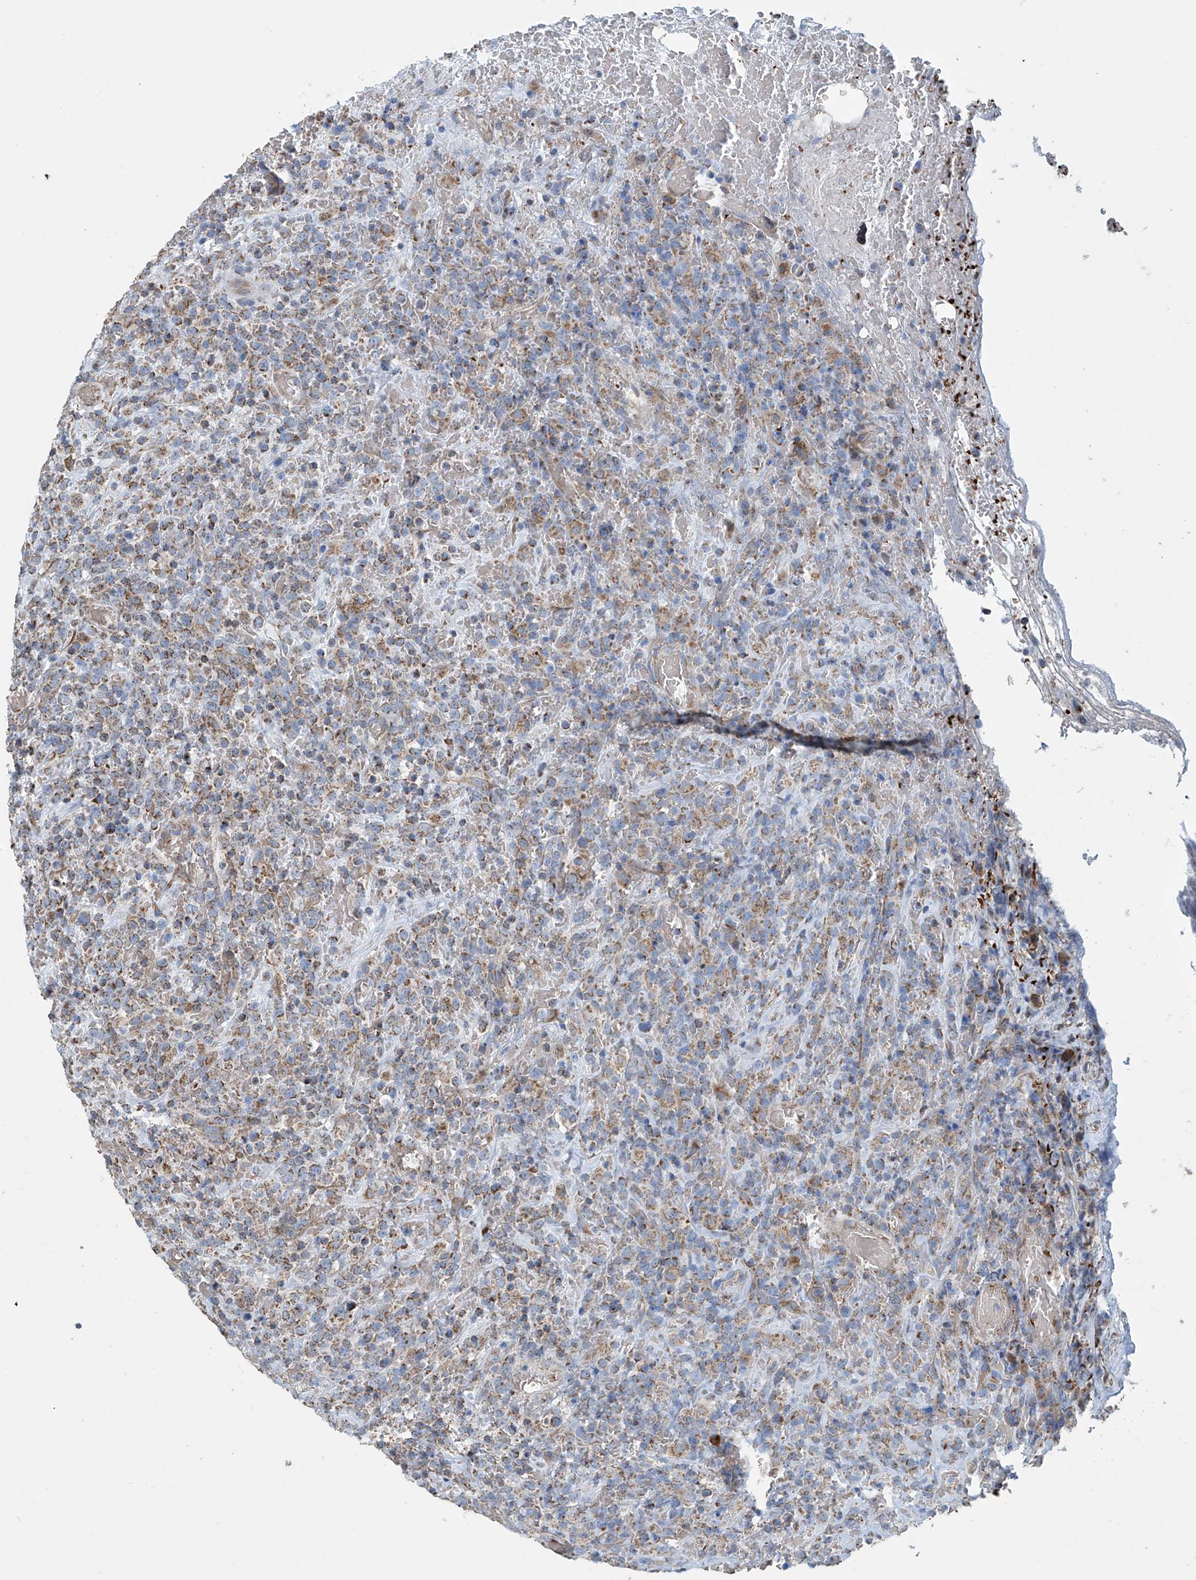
{"staining": {"intensity": "moderate", "quantity": ">75%", "location": "cytoplasmic/membranous"}, "tissue": "lymphoma", "cell_type": "Tumor cells", "image_type": "cancer", "snomed": [{"axis": "morphology", "description": "Malignant lymphoma, non-Hodgkin's type, High grade"}, {"axis": "topography", "description": "Colon"}], "caption": "Human lymphoma stained with a brown dye exhibits moderate cytoplasmic/membranous positive expression in approximately >75% of tumor cells.", "gene": "COMMD1", "patient": {"sex": "female", "age": 53}}